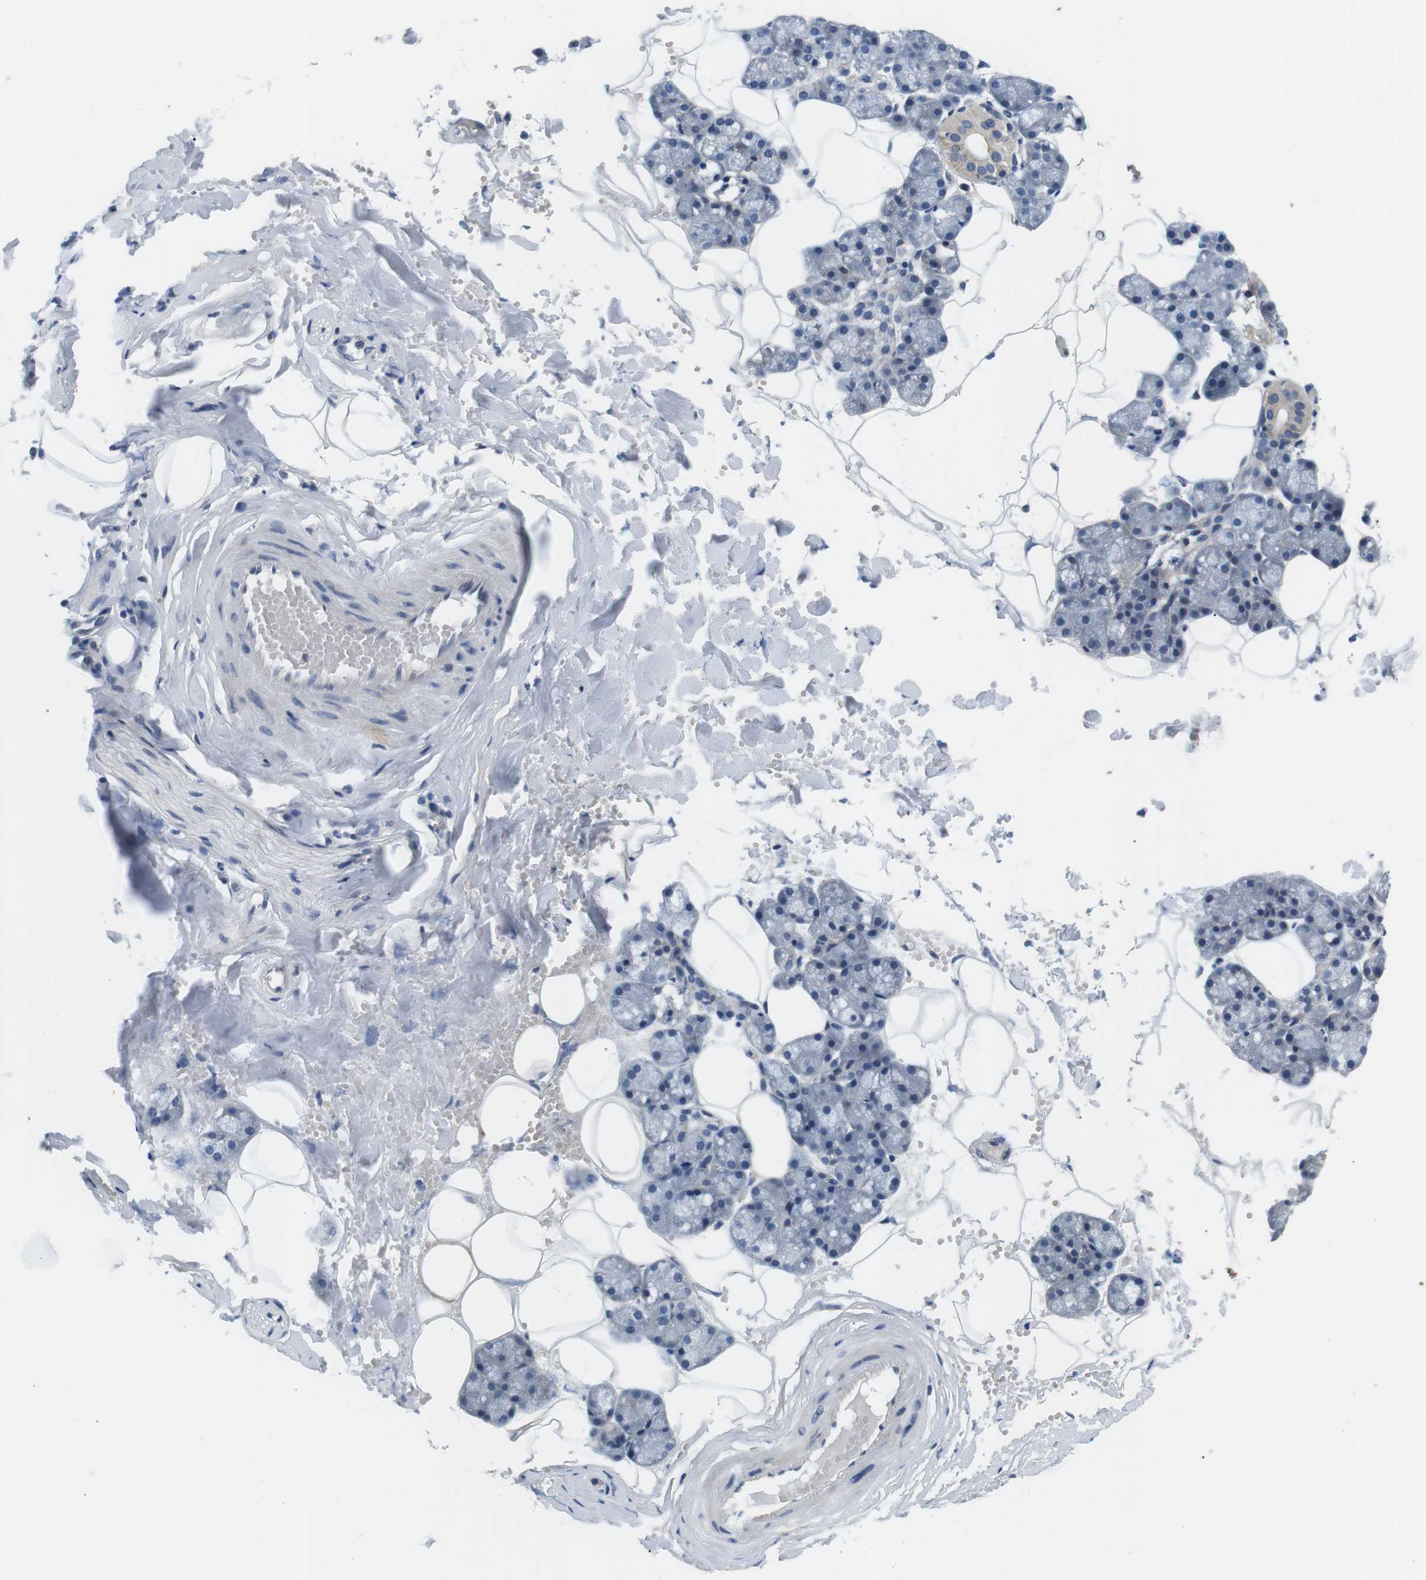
{"staining": {"intensity": "moderate", "quantity": "<25%", "location": "cytoplasmic/membranous"}, "tissue": "salivary gland", "cell_type": "Glandular cells", "image_type": "normal", "snomed": [{"axis": "morphology", "description": "Normal tissue, NOS"}, {"axis": "topography", "description": "Salivary gland"}], "caption": "Moderate cytoplasmic/membranous positivity is present in about <25% of glandular cells in unremarkable salivary gland.", "gene": "SLC30A1", "patient": {"sex": "male", "age": 62}}